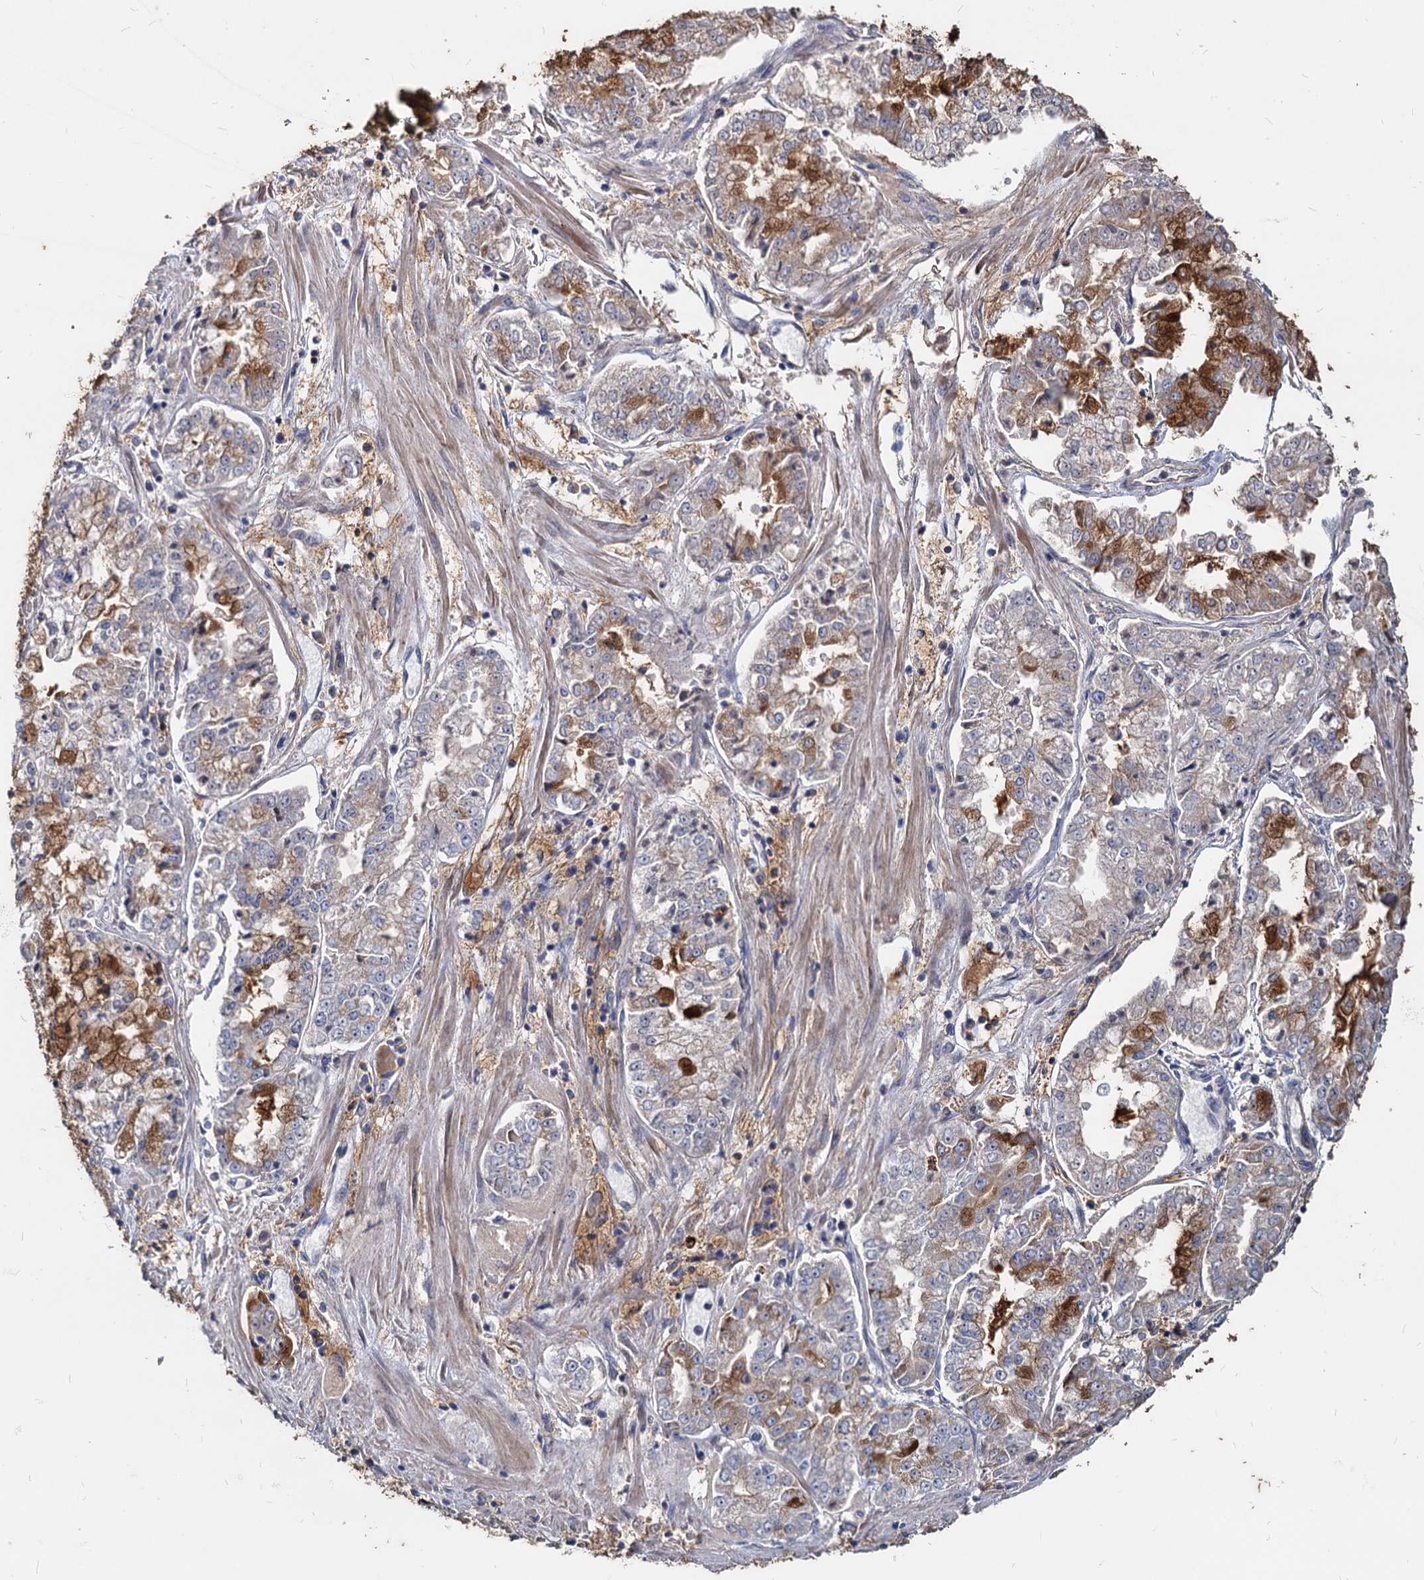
{"staining": {"intensity": "strong", "quantity": "<25%", "location": "cytoplasmic/membranous"}, "tissue": "stomach cancer", "cell_type": "Tumor cells", "image_type": "cancer", "snomed": [{"axis": "morphology", "description": "Adenocarcinoma, NOS"}, {"axis": "topography", "description": "Stomach"}], "caption": "Protein expression analysis of stomach adenocarcinoma shows strong cytoplasmic/membranous staining in approximately <25% of tumor cells.", "gene": "DEPDC4", "patient": {"sex": "male", "age": 76}}